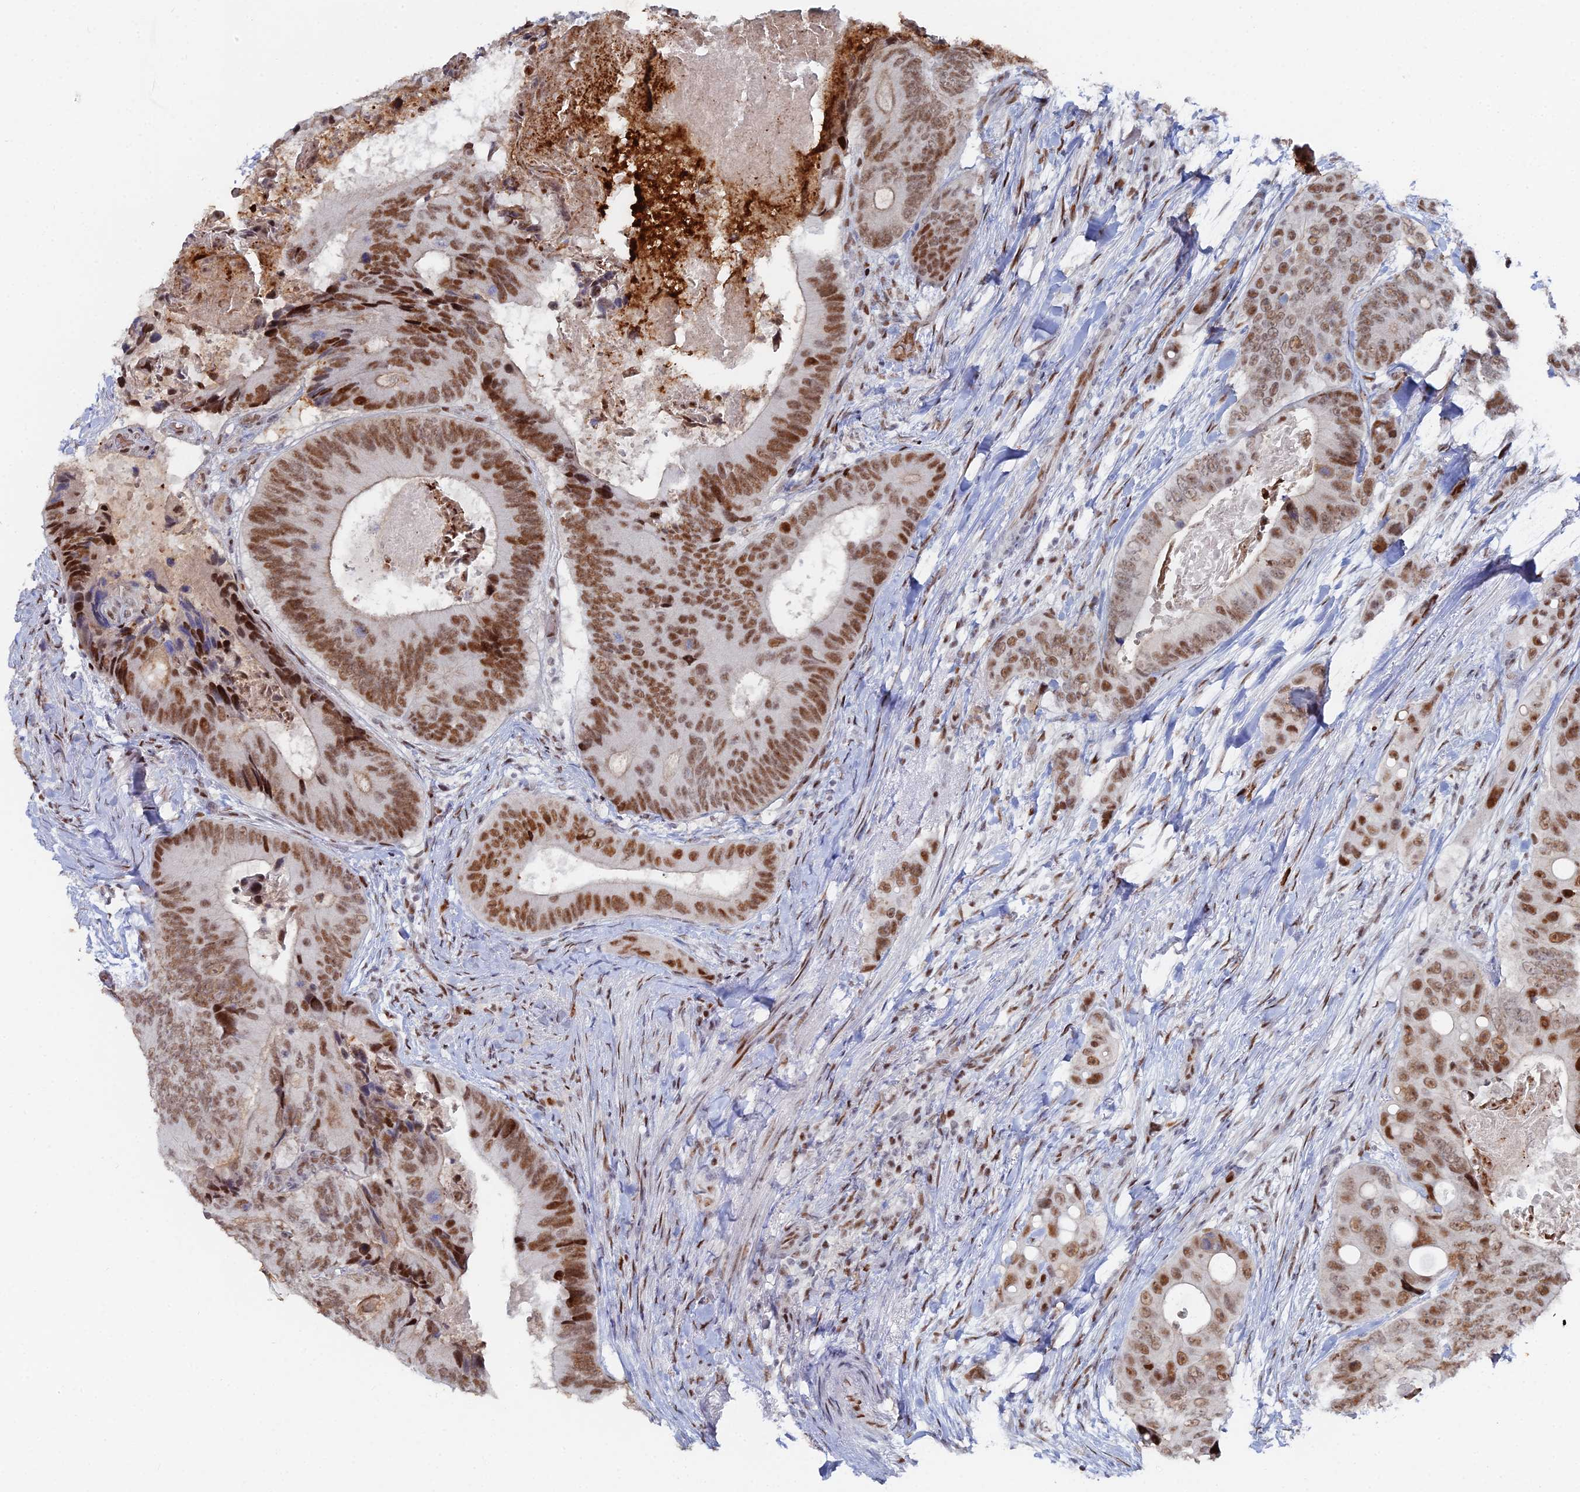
{"staining": {"intensity": "moderate", "quantity": ">75%", "location": "nuclear"}, "tissue": "colorectal cancer", "cell_type": "Tumor cells", "image_type": "cancer", "snomed": [{"axis": "morphology", "description": "Adenocarcinoma, NOS"}, {"axis": "topography", "description": "Colon"}], "caption": "This micrograph shows adenocarcinoma (colorectal) stained with immunohistochemistry (IHC) to label a protein in brown. The nuclear of tumor cells show moderate positivity for the protein. Nuclei are counter-stained blue.", "gene": "GSC2", "patient": {"sex": "male", "age": 84}}